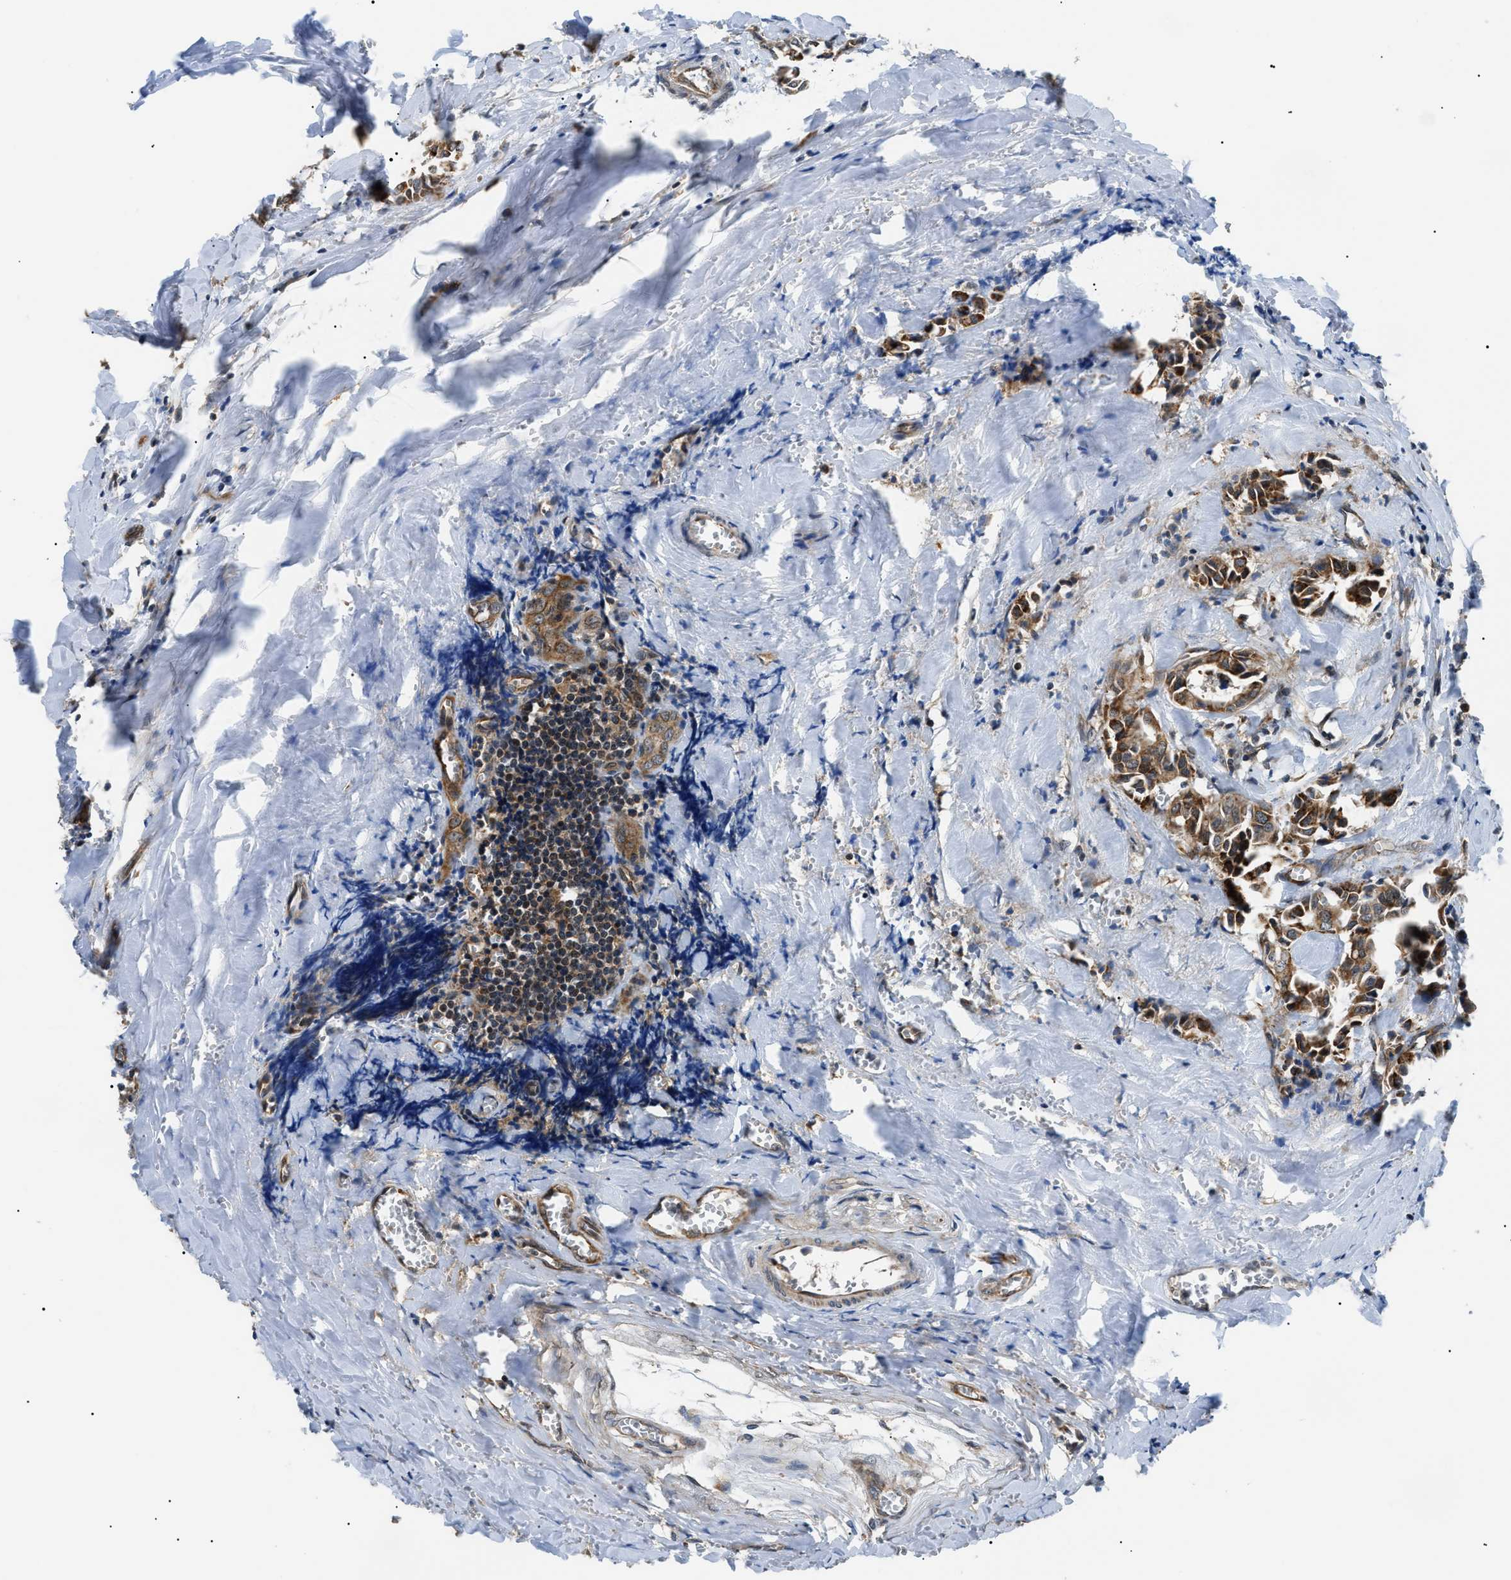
{"staining": {"intensity": "moderate", "quantity": ">75%", "location": "cytoplasmic/membranous"}, "tissue": "head and neck cancer", "cell_type": "Tumor cells", "image_type": "cancer", "snomed": [{"axis": "morphology", "description": "Adenocarcinoma, NOS"}, {"axis": "topography", "description": "Salivary gland"}, {"axis": "topography", "description": "Head-Neck"}], "caption": "Head and neck cancer stained with a brown dye shows moderate cytoplasmic/membranous positive staining in approximately >75% of tumor cells.", "gene": "SRPK1", "patient": {"sex": "female", "age": 59}}